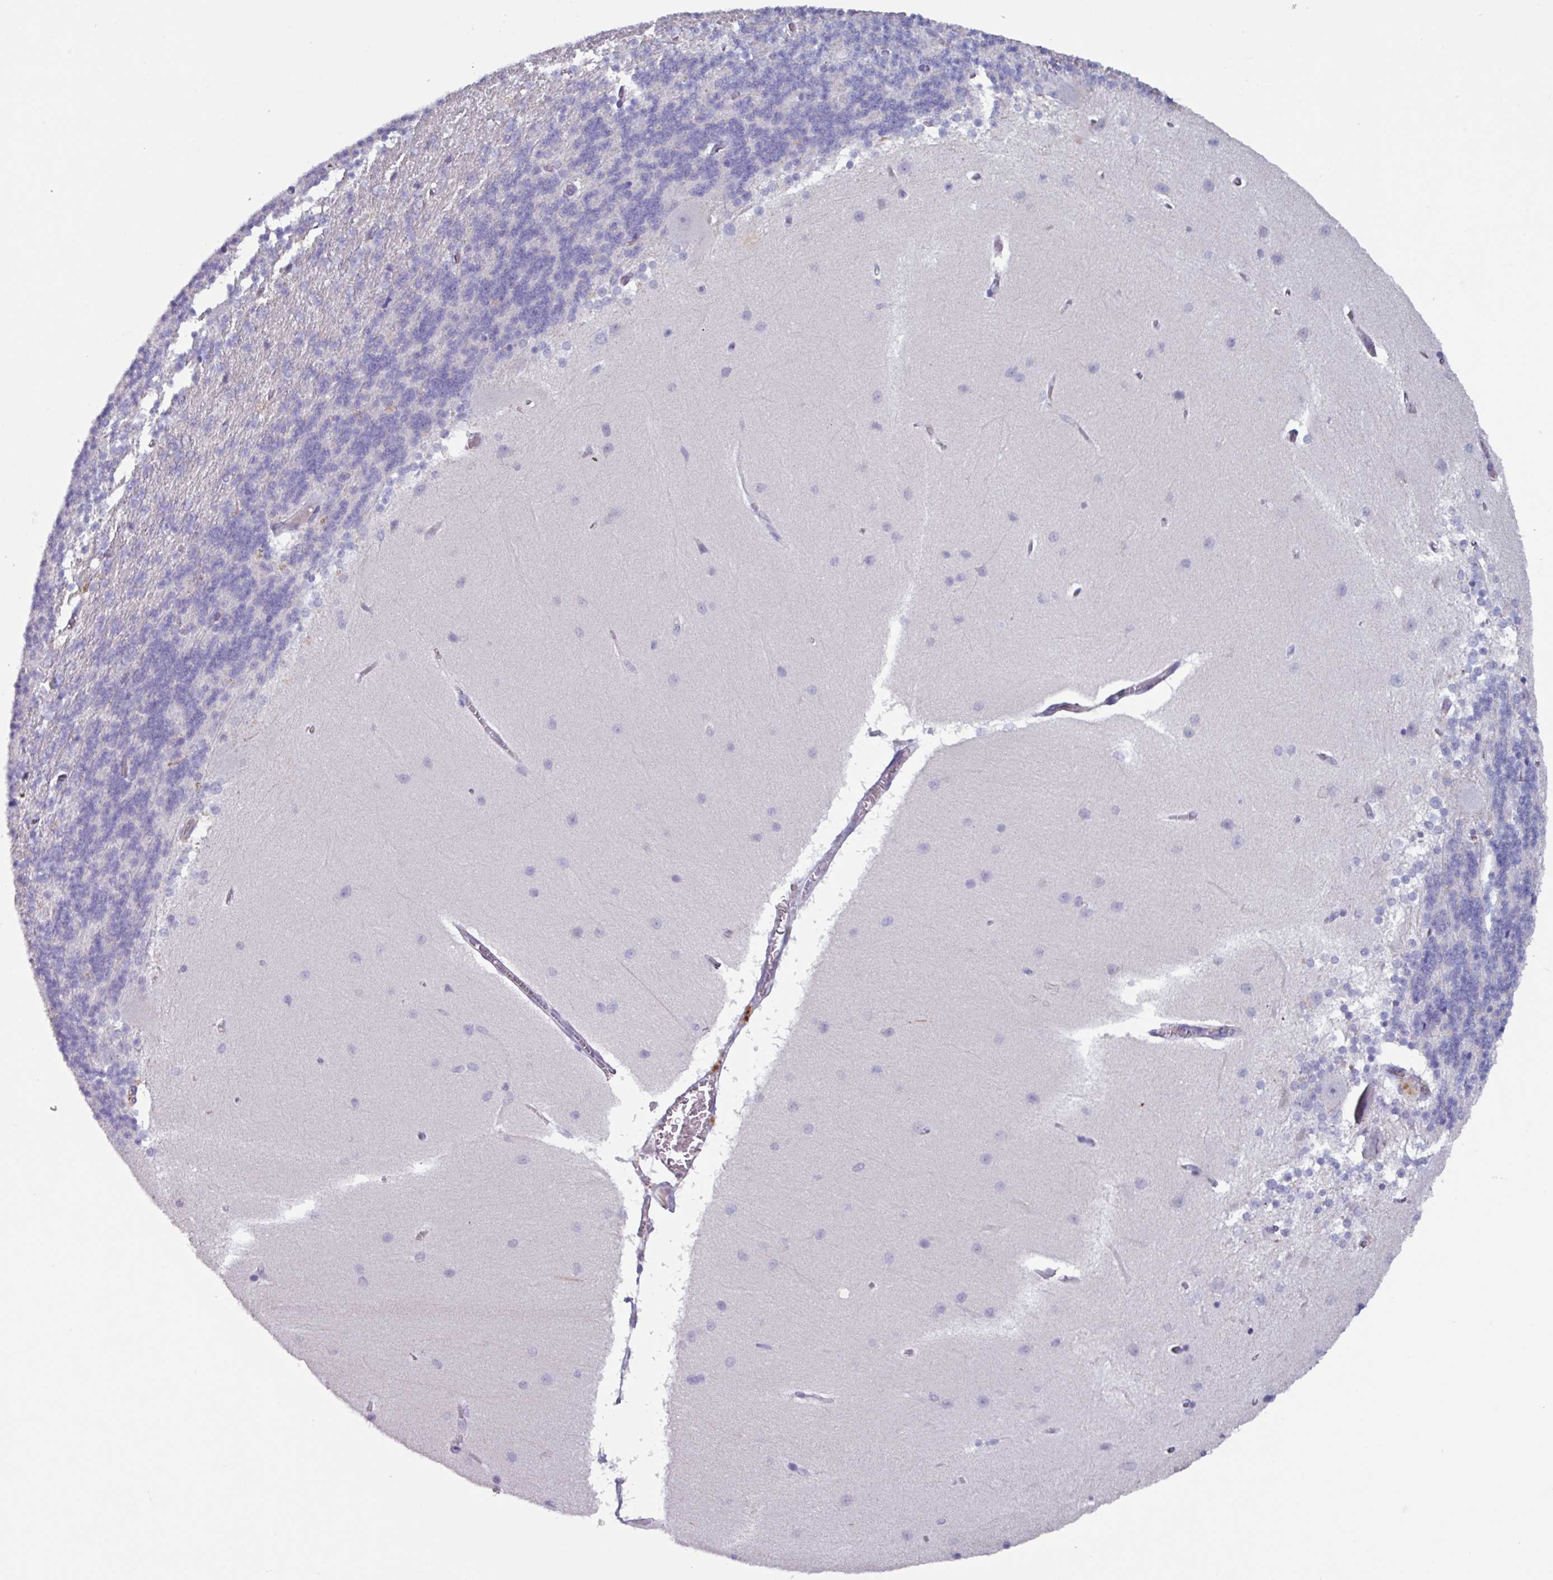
{"staining": {"intensity": "negative", "quantity": "none", "location": "none"}, "tissue": "cerebellum", "cell_type": "Cells in granular layer", "image_type": "normal", "snomed": [{"axis": "morphology", "description": "Normal tissue, NOS"}, {"axis": "topography", "description": "Cerebellum"}], "caption": "Cells in granular layer are negative for brown protein staining in benign cerebellum. Brightfield microscopy of IHC stained with DAB (3,3'-diaminobenzidine) (brown) and hematoxylin (blue), captured at high magnification.", "gene": "OR2T10", "patient": {"sex": "female", "age": 54}}